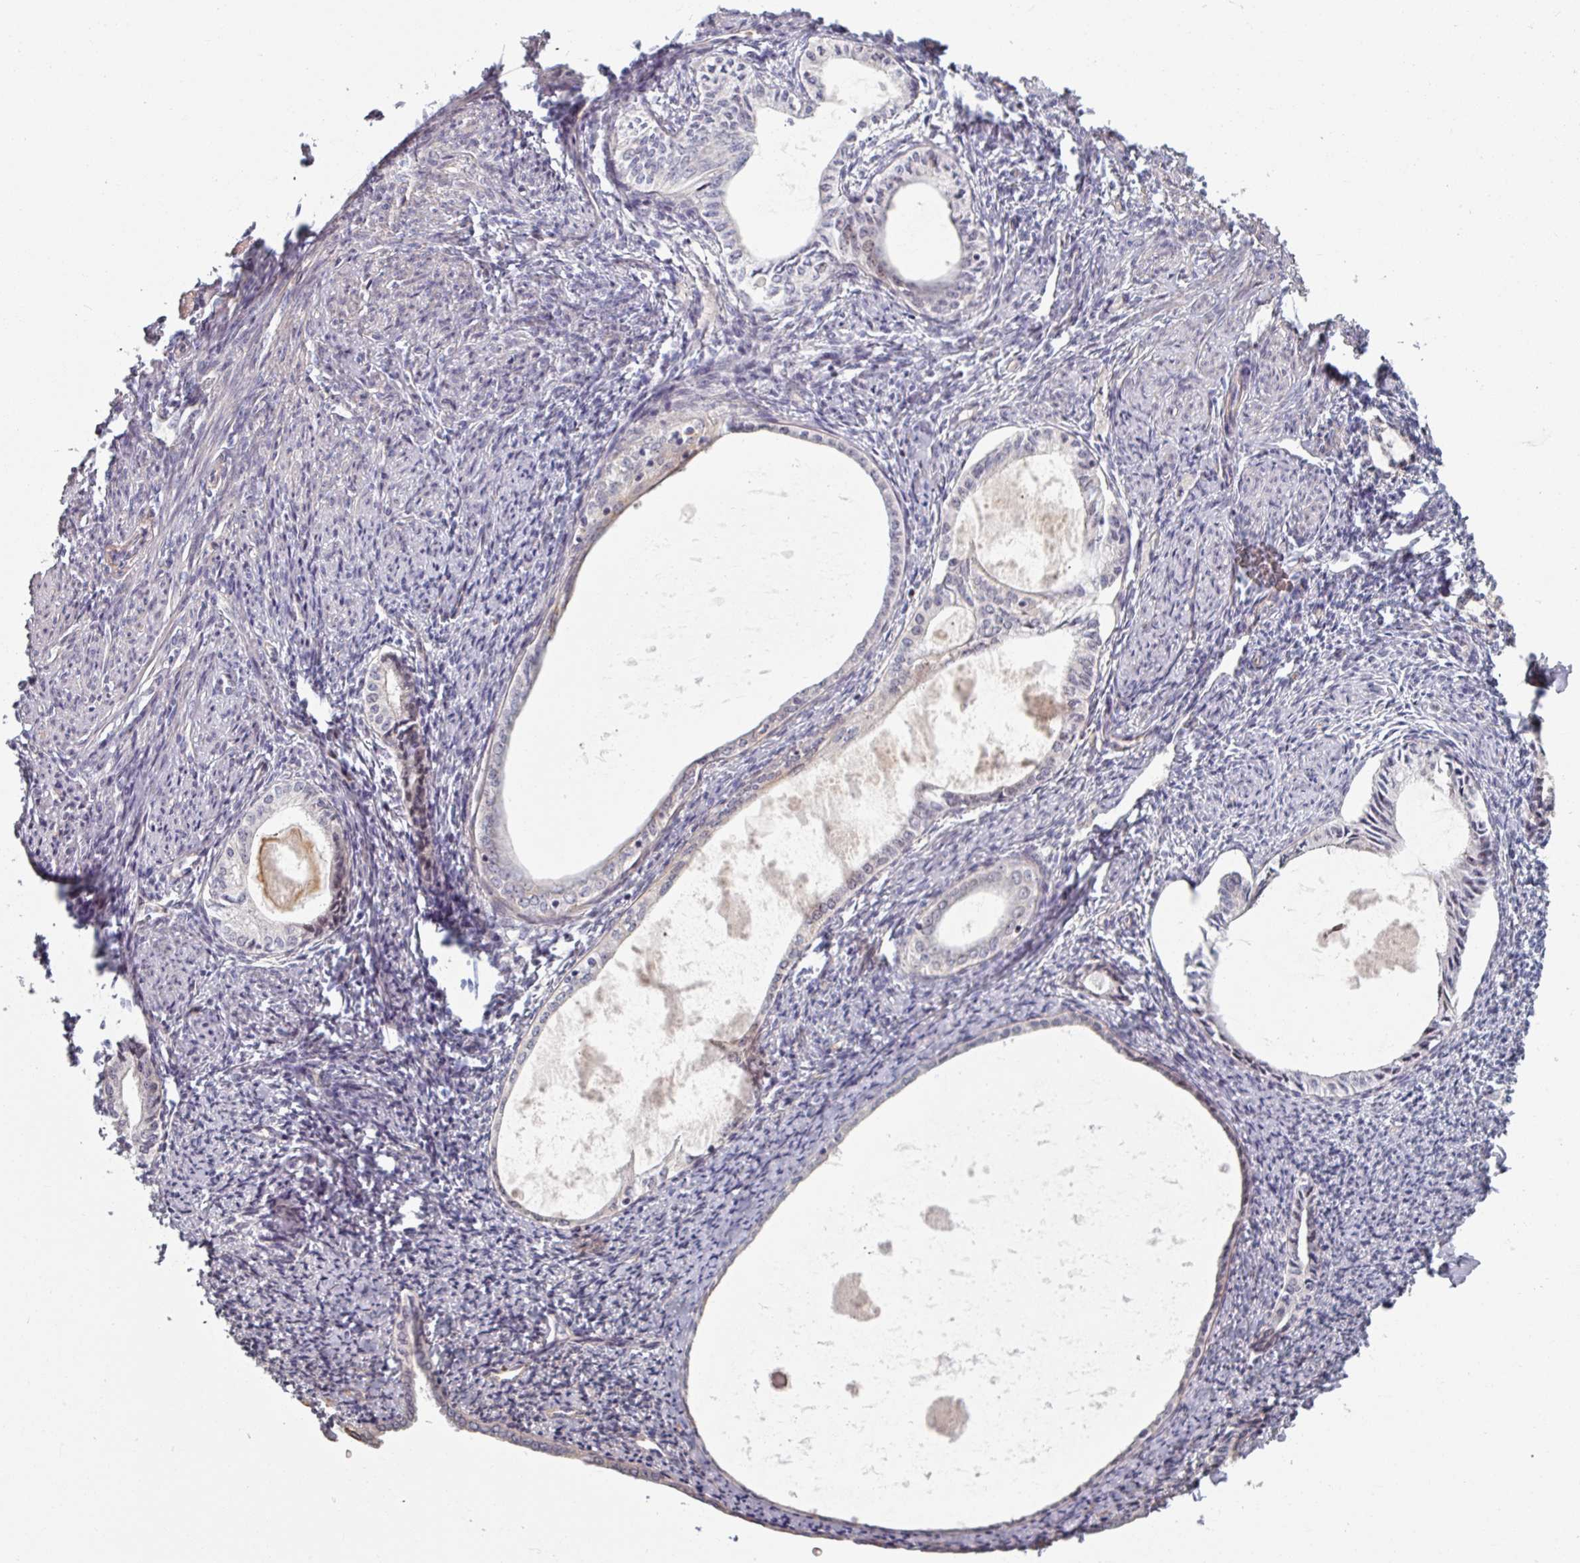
{"staining": {"intensity": "negative", "quantity": "none", "location": "none"}, "tissue": "endometrium", "cell_type": "Cells in endometrial stroma", "image_type": "normal", "snomed": [{"axis": "morphology", "description": "Normal tissue, NOS"}, {"axis": "topography", "description": "Endometrium"}], "caption": "This is a image of immunohistochemistry staining of normal endometrium, which shows no positivity in cells in endometrial stroma.", "gene": "C4BPB", "patient": {"sex": "female", "age": 63}}